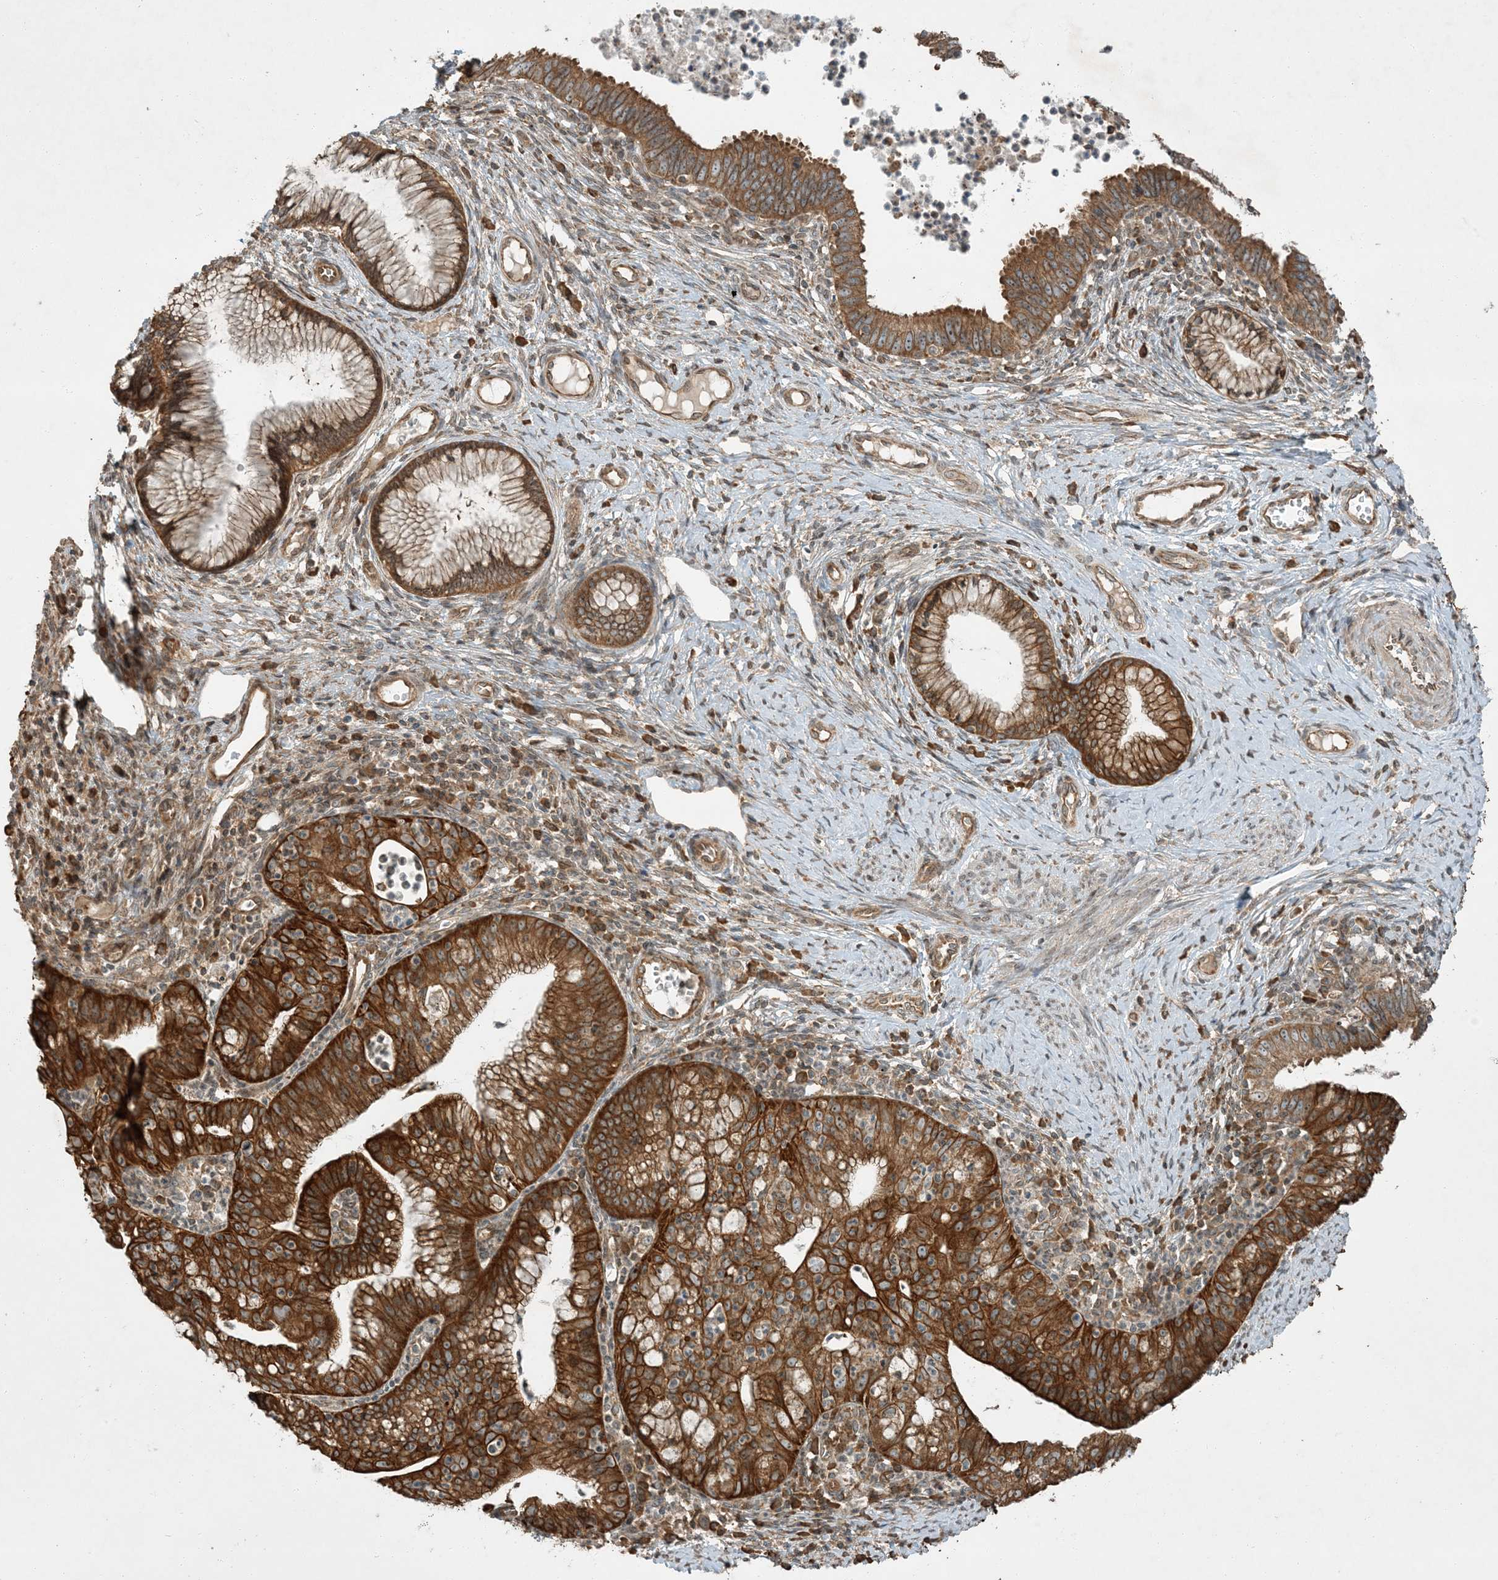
{"staining": {"intensity": "moderate", "quantity": ">75%", "location": "cytoplasmic/membranous"}, "tissue": "cervical cancer", "cell_type": "Tumor cells", "image_type": "cancer", "snomed": [{"axis": "morphology", "description": "Adenocarcinoma, NOS"}, {"axis": "topography", "description": "Cervix"}], "caption": "A brown stain shows moderate cytoplasmic/membranous expression of a protein in adenocarcinoma (cervical) tumor cells.", "gene": "COMMD8", "patient": {"sex": "female", "age": 36}}